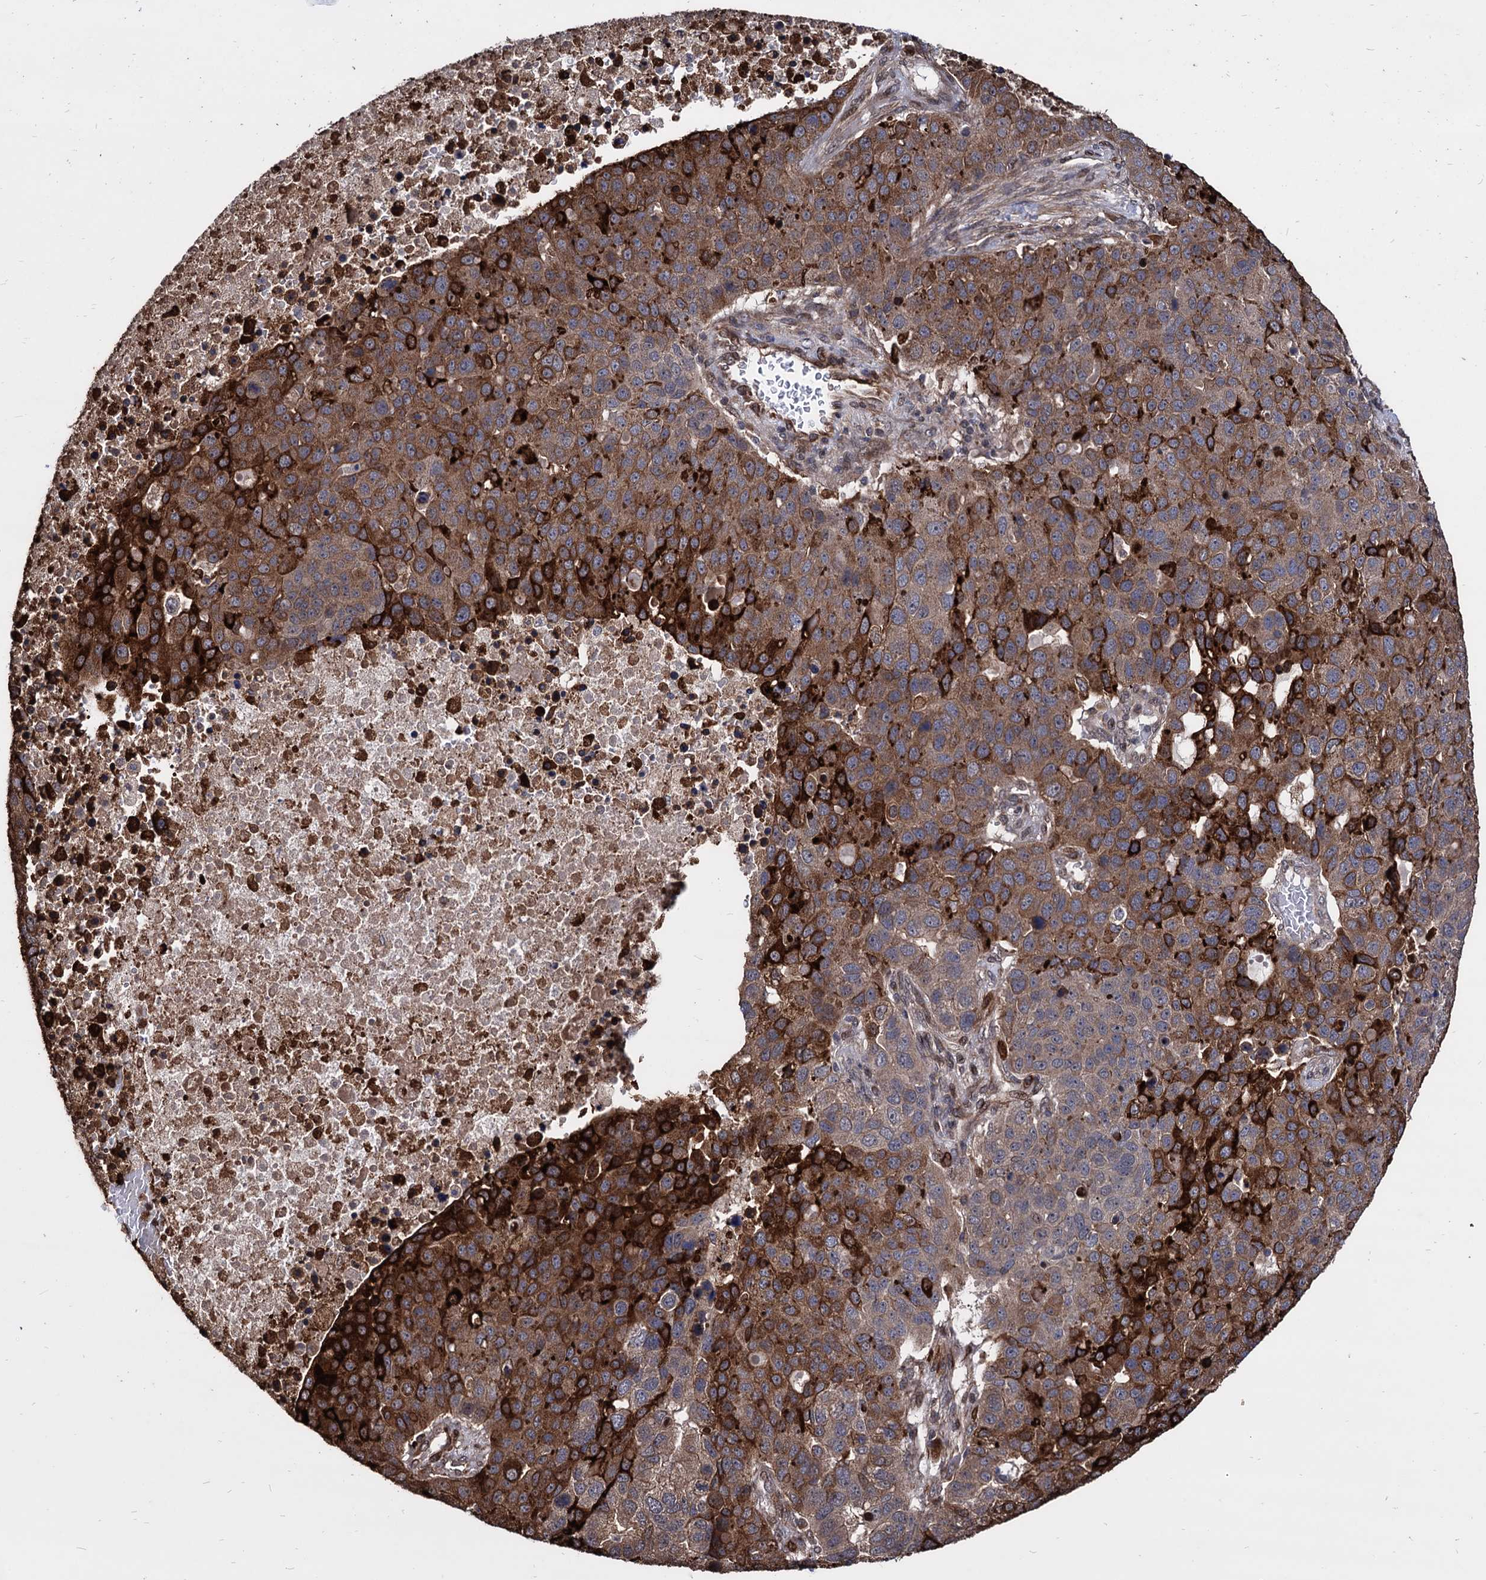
{"staining": {"intensity": "strong", "quantity": ">75%", "location": "cytoplasmic/membranous"}, "tissue": "pancreatic cancer", "cell_type": "Tumor cells", "image_type": "cancer", "snomed": [{"axis": "morphology", "description": "Adenocarcinoma, NOS"}, {"axis": "topography", "description": "Pancreas"}], "caption": "The histopathology image displays immunohistochemical staining of pancreatic cancer. There is strong cytoplasmic/membranous staining is appreciated in approximately >75% of tumor cells.", "gene": "ANKRD12", "patient": {"sex": "female", "age": 61}}